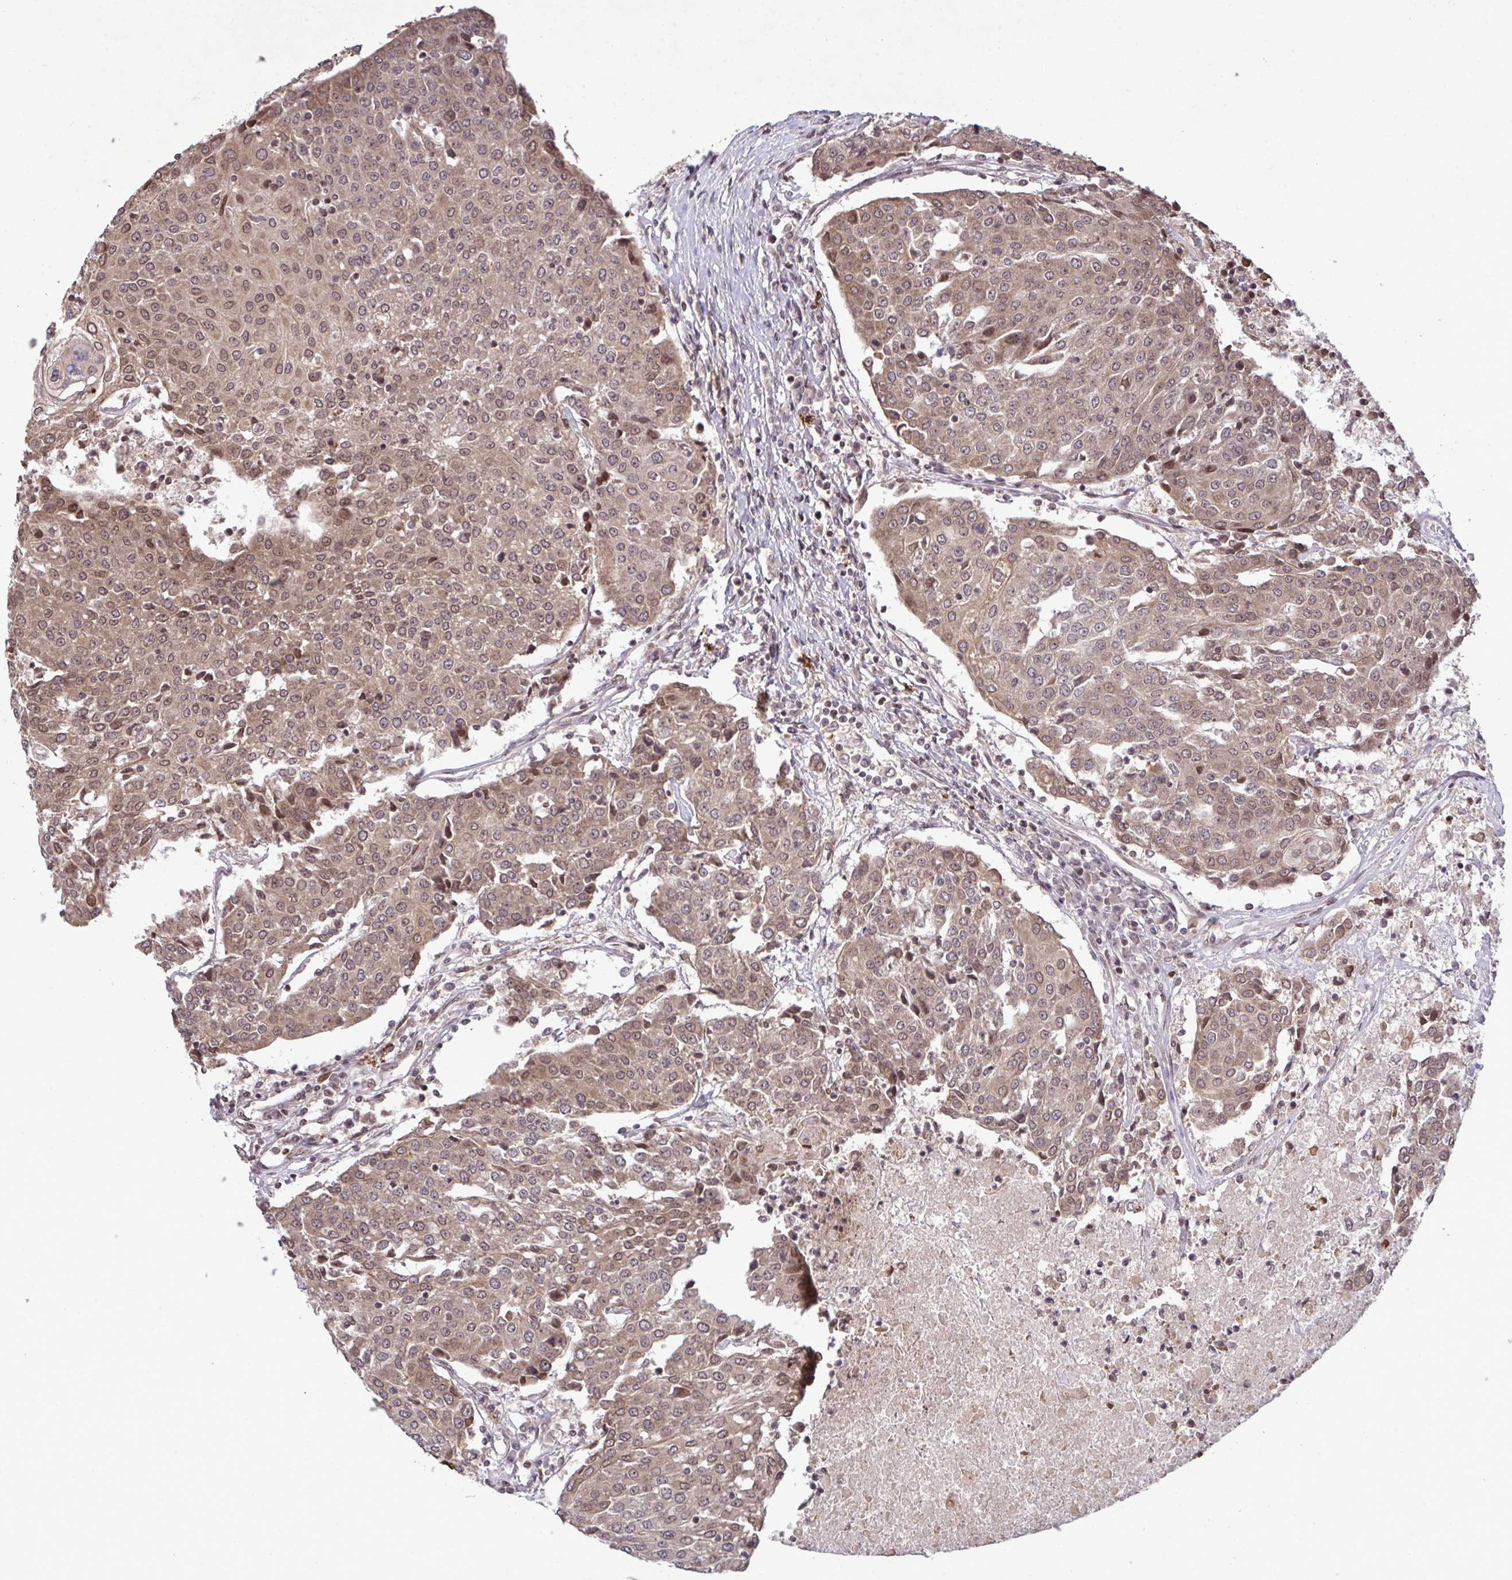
{"staining": {"intensity": "moderate", "quantity": ">75%", "location": "cytoplasmic/membranous,nuclear"}, "tissue": "urothelial cancer", "cell_type": "Tumor cells", "image_type": "cancer", "snomed": [{"axis": "morphology", "description": "Urothelial carcinoma, High grade"}, {"axis": "topography", "description": "Urinary bladder"}], "caption": "Immunohistochemistry (IHC) histopathology image of urothelial cancer stained for a protein (brown), which demonstrates medium levels of moderate cytoplasmic/membranous and nuclear positivity in about >75% of tumor cells.", "gene": "UXT", "patient": {"sex": "female", "age": 85}}